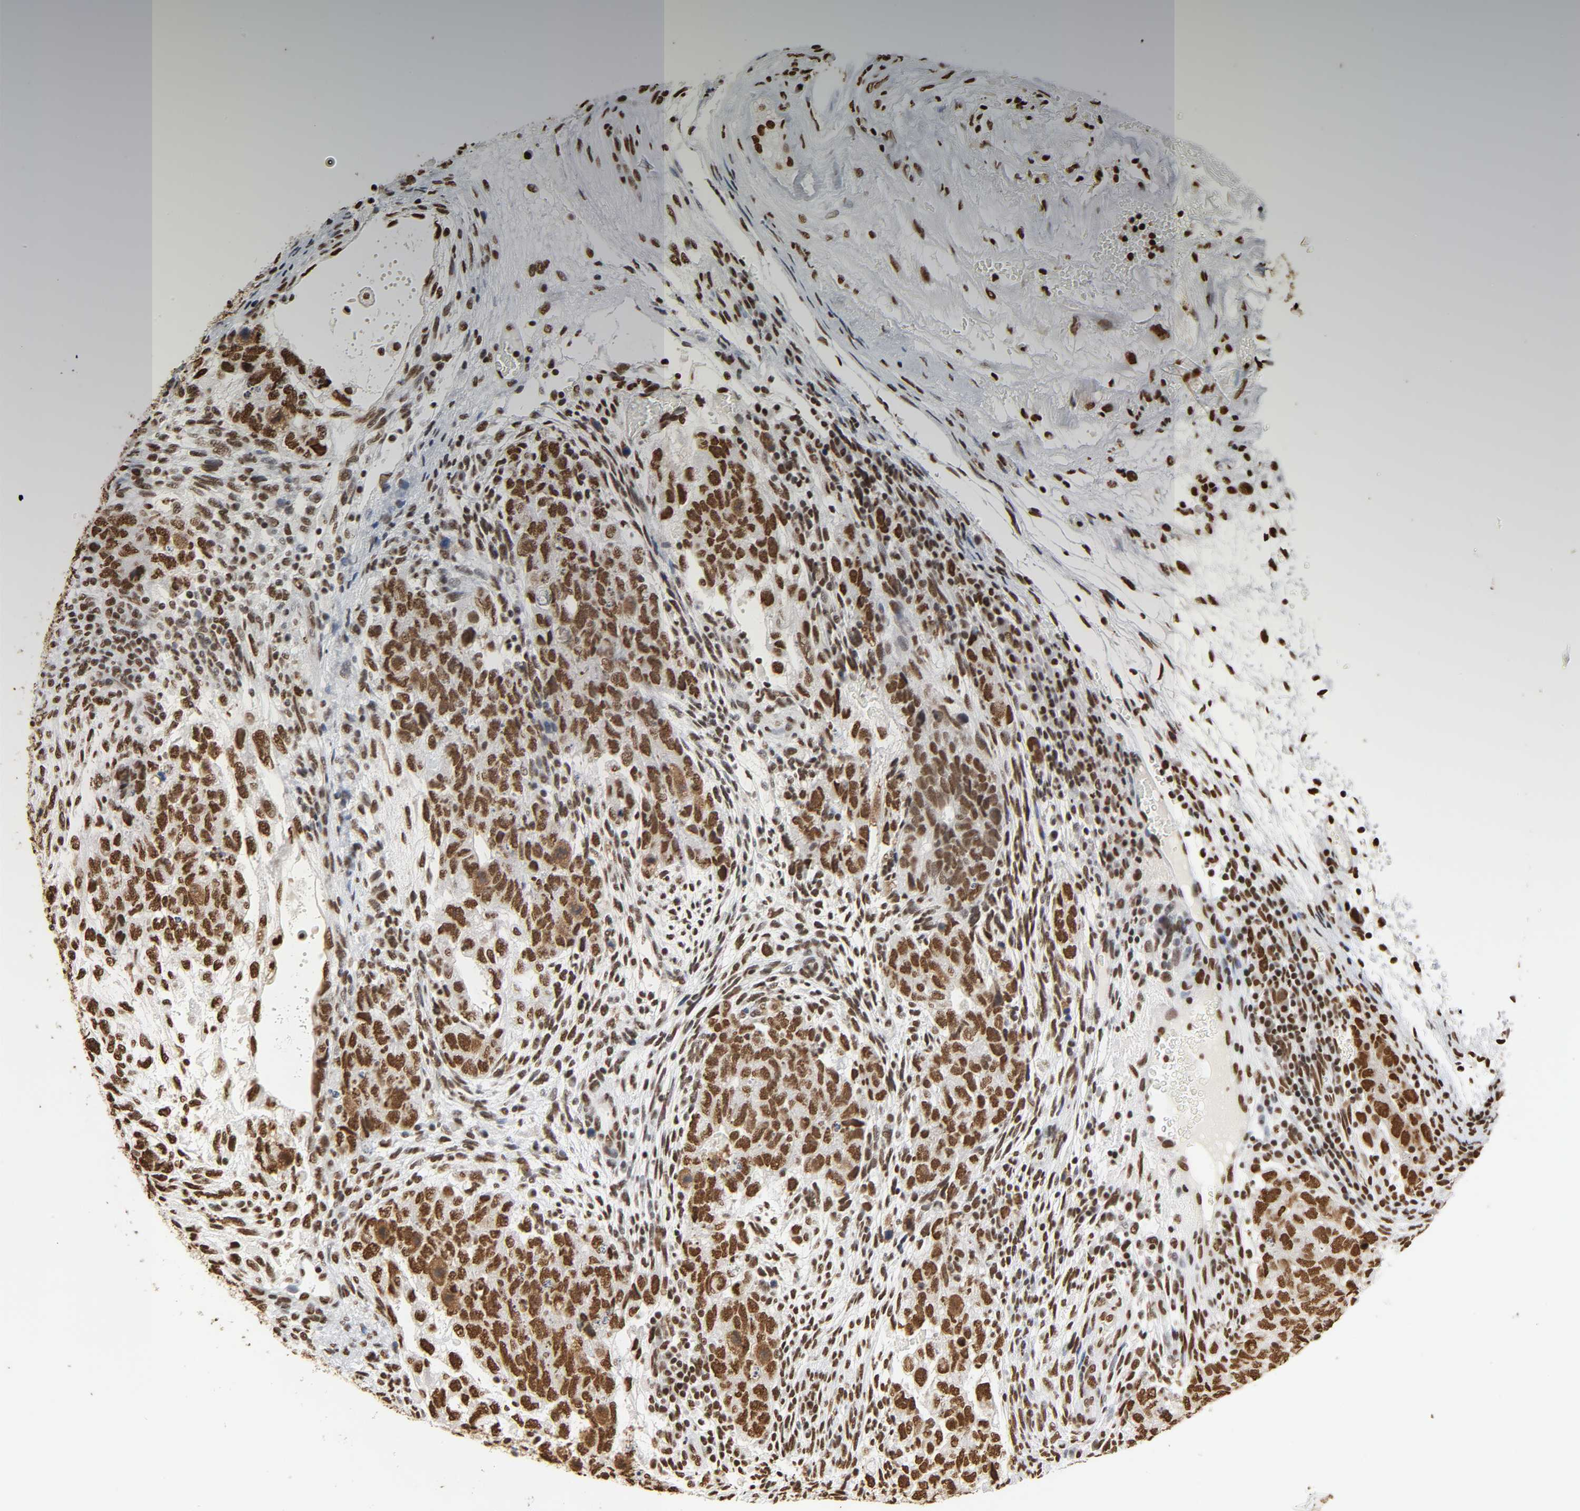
{"staining": {"intensity": "strong", "quantity": ">75%", "location": "nuclear"}, "tissue": "testis cancer", "cell_type": "Tumor cells", "image_type": "cancer", "snomed": [{"axis": "morphology", "description": "Normal tissue, NOS"}, {"axis": "morphology", "description": "Carcinoma, Embryonal, NOS"}, {"axis": "topography", "description": "Testis"}], "caption": "Immunohistochemical staining of testis cancer exhibits high levels of strong nuclear positivity in approximately >75% of tumor cells. The protein is shown in brown color, while the nuclei are stained blue.", "gene": "HNRNPC", "patient": {"sex": "male", "age": 36}}